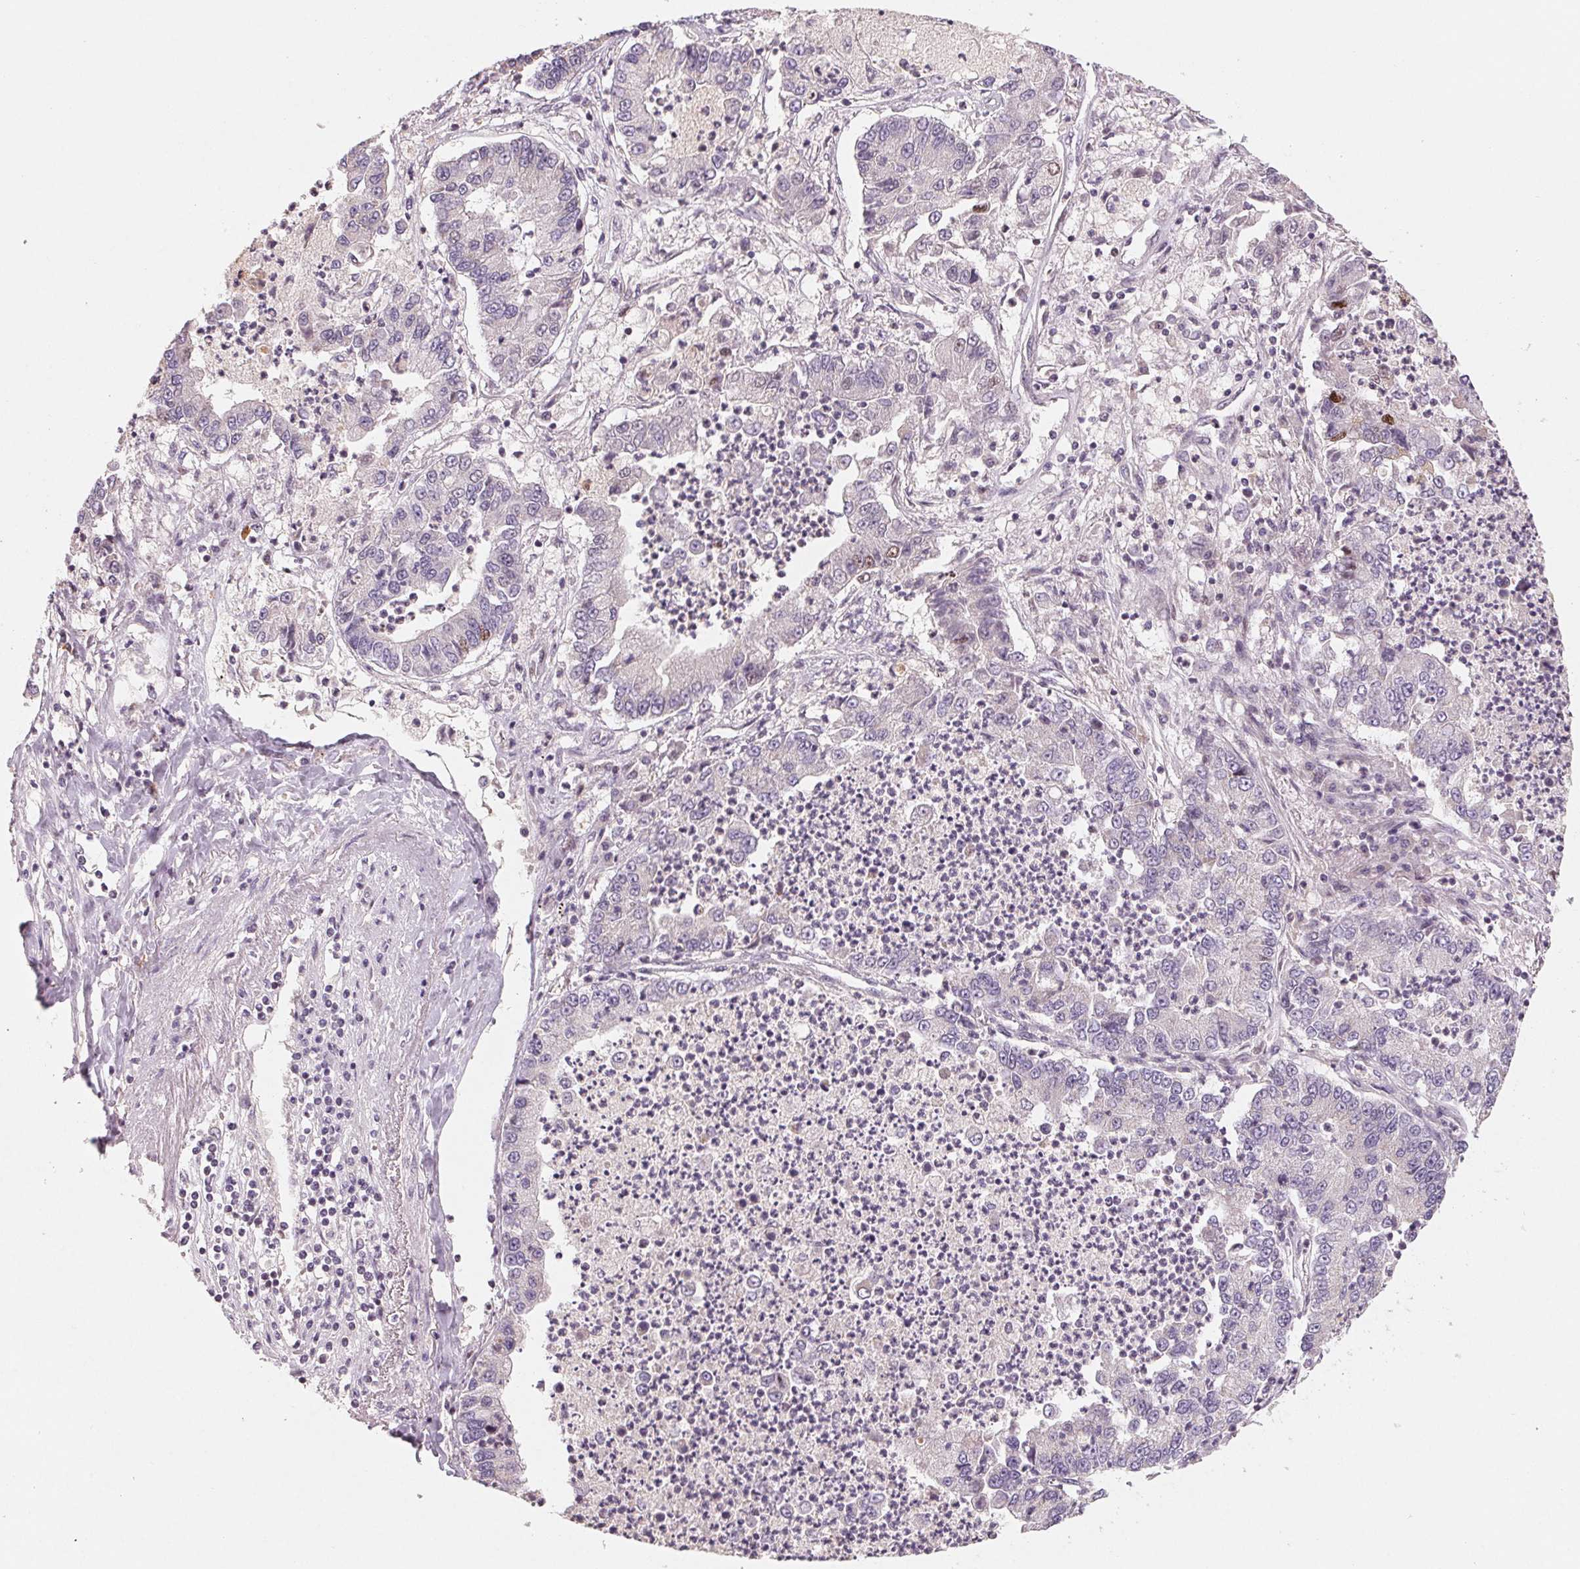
{"staining": {"intensity": "negative", "quantity": "none", "location": "none"}, "tissue": "lung cancer", "cell_type": "Tumor cells", "image_type": "cancer", "snomed": [{"axis": "morphology", "description": "Adenocarcinoma, NOS"}, {"axis": "topography", "description": "Lung"}], "caption": "A photomicrograph of human lung cancer (adenocarcinoma) is negative for staining in tumor cells.", "gene": "AQP8", "patient": {"sex": "female", "age": 57}}